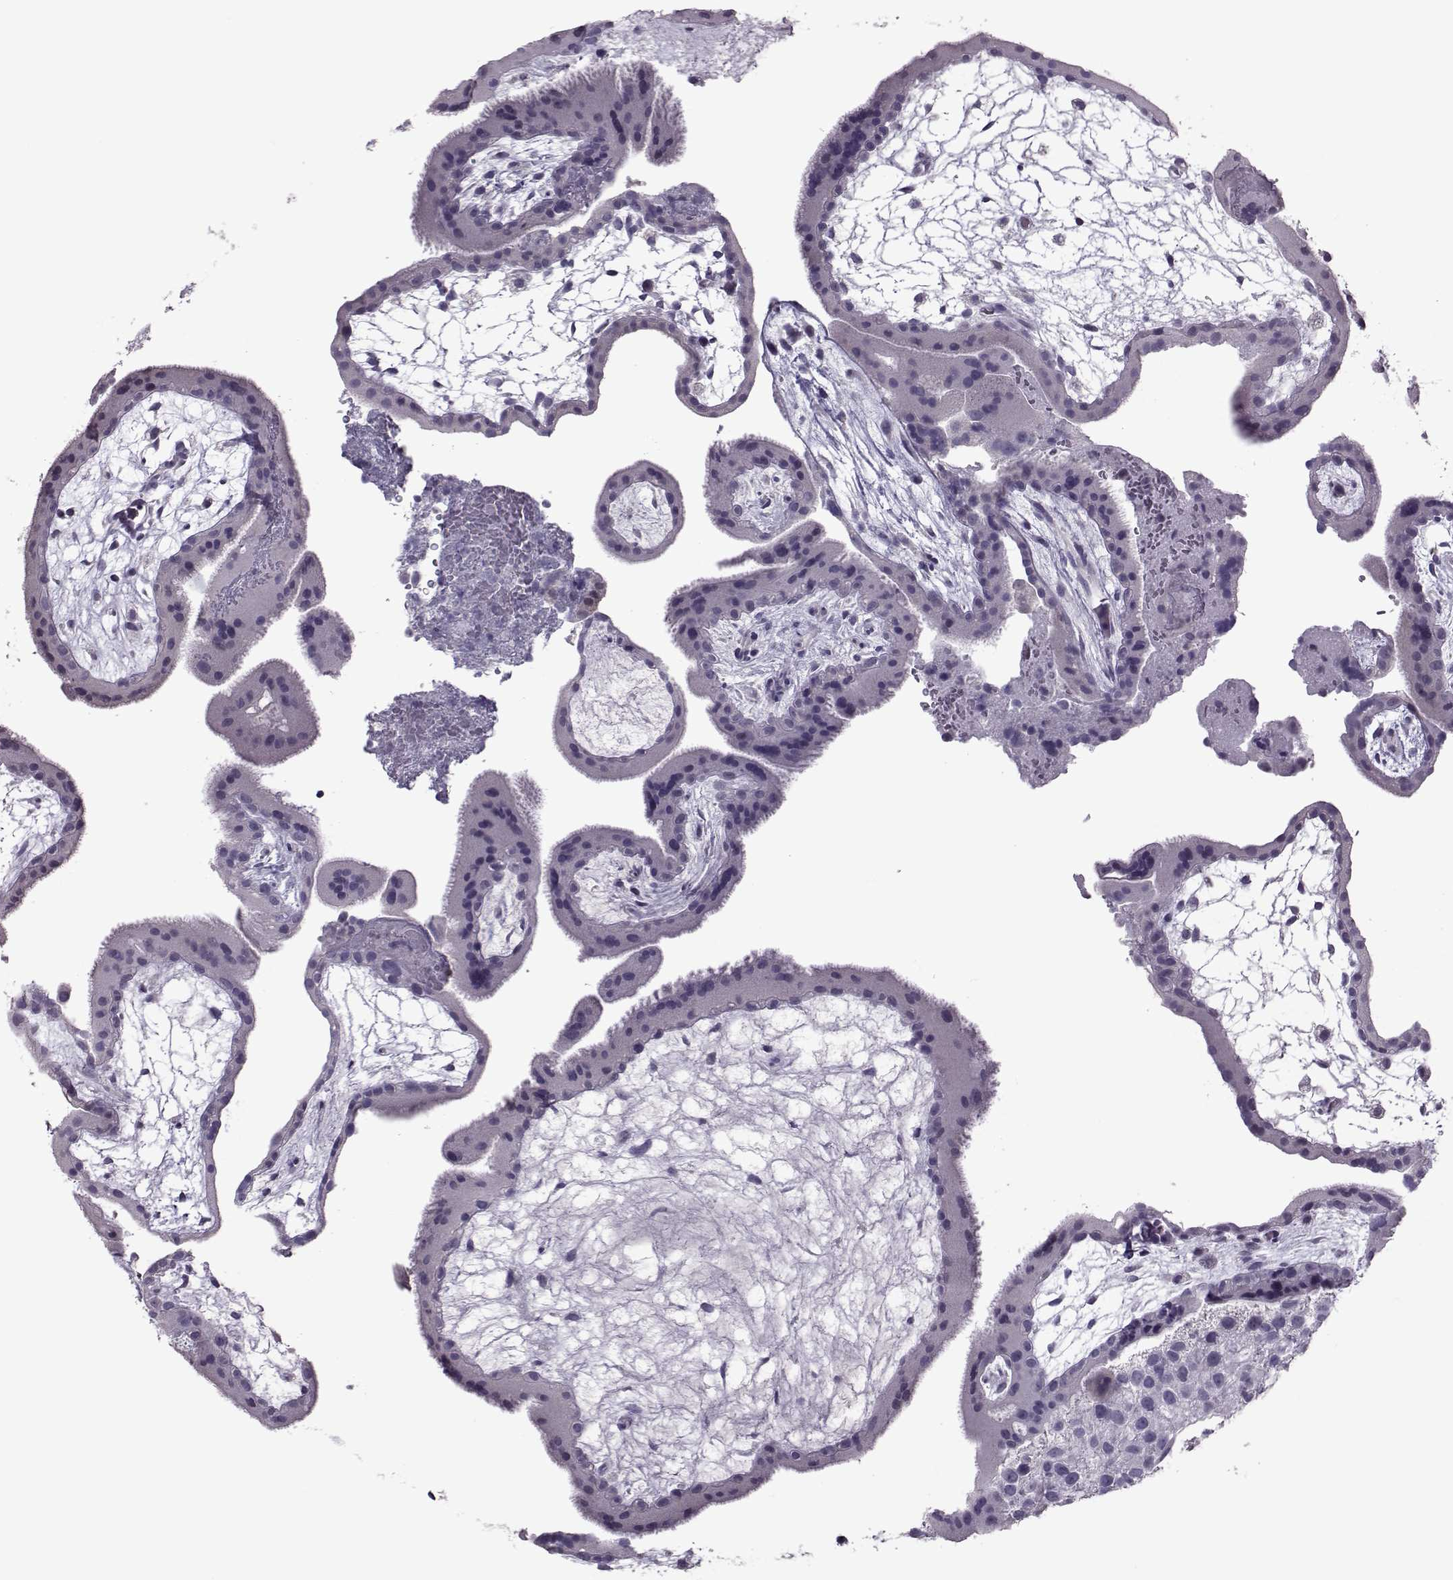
{"staining": {"intensity": "negative", "quantity": "none", "location": "none"}, "tissue": "placenta", "cell_type": "Decidual cells", "image_type": "normal", "snomed": [{"axis": "morphology", "description": "Normal tissue, NOS"}, {"axis": "topography", "description": "Placenta"}], "caption": "DAB (3,3'-diaminobenzidine) immunohistochemical staining of benign human placenta reveals no significant staining in decidual cells. (DAB immunohistochemistry (IHC) visualized using brightfield microscopy, high magnification).", "gene": "ASRGL1", "patient": {"sex": "female", "age": 19}}